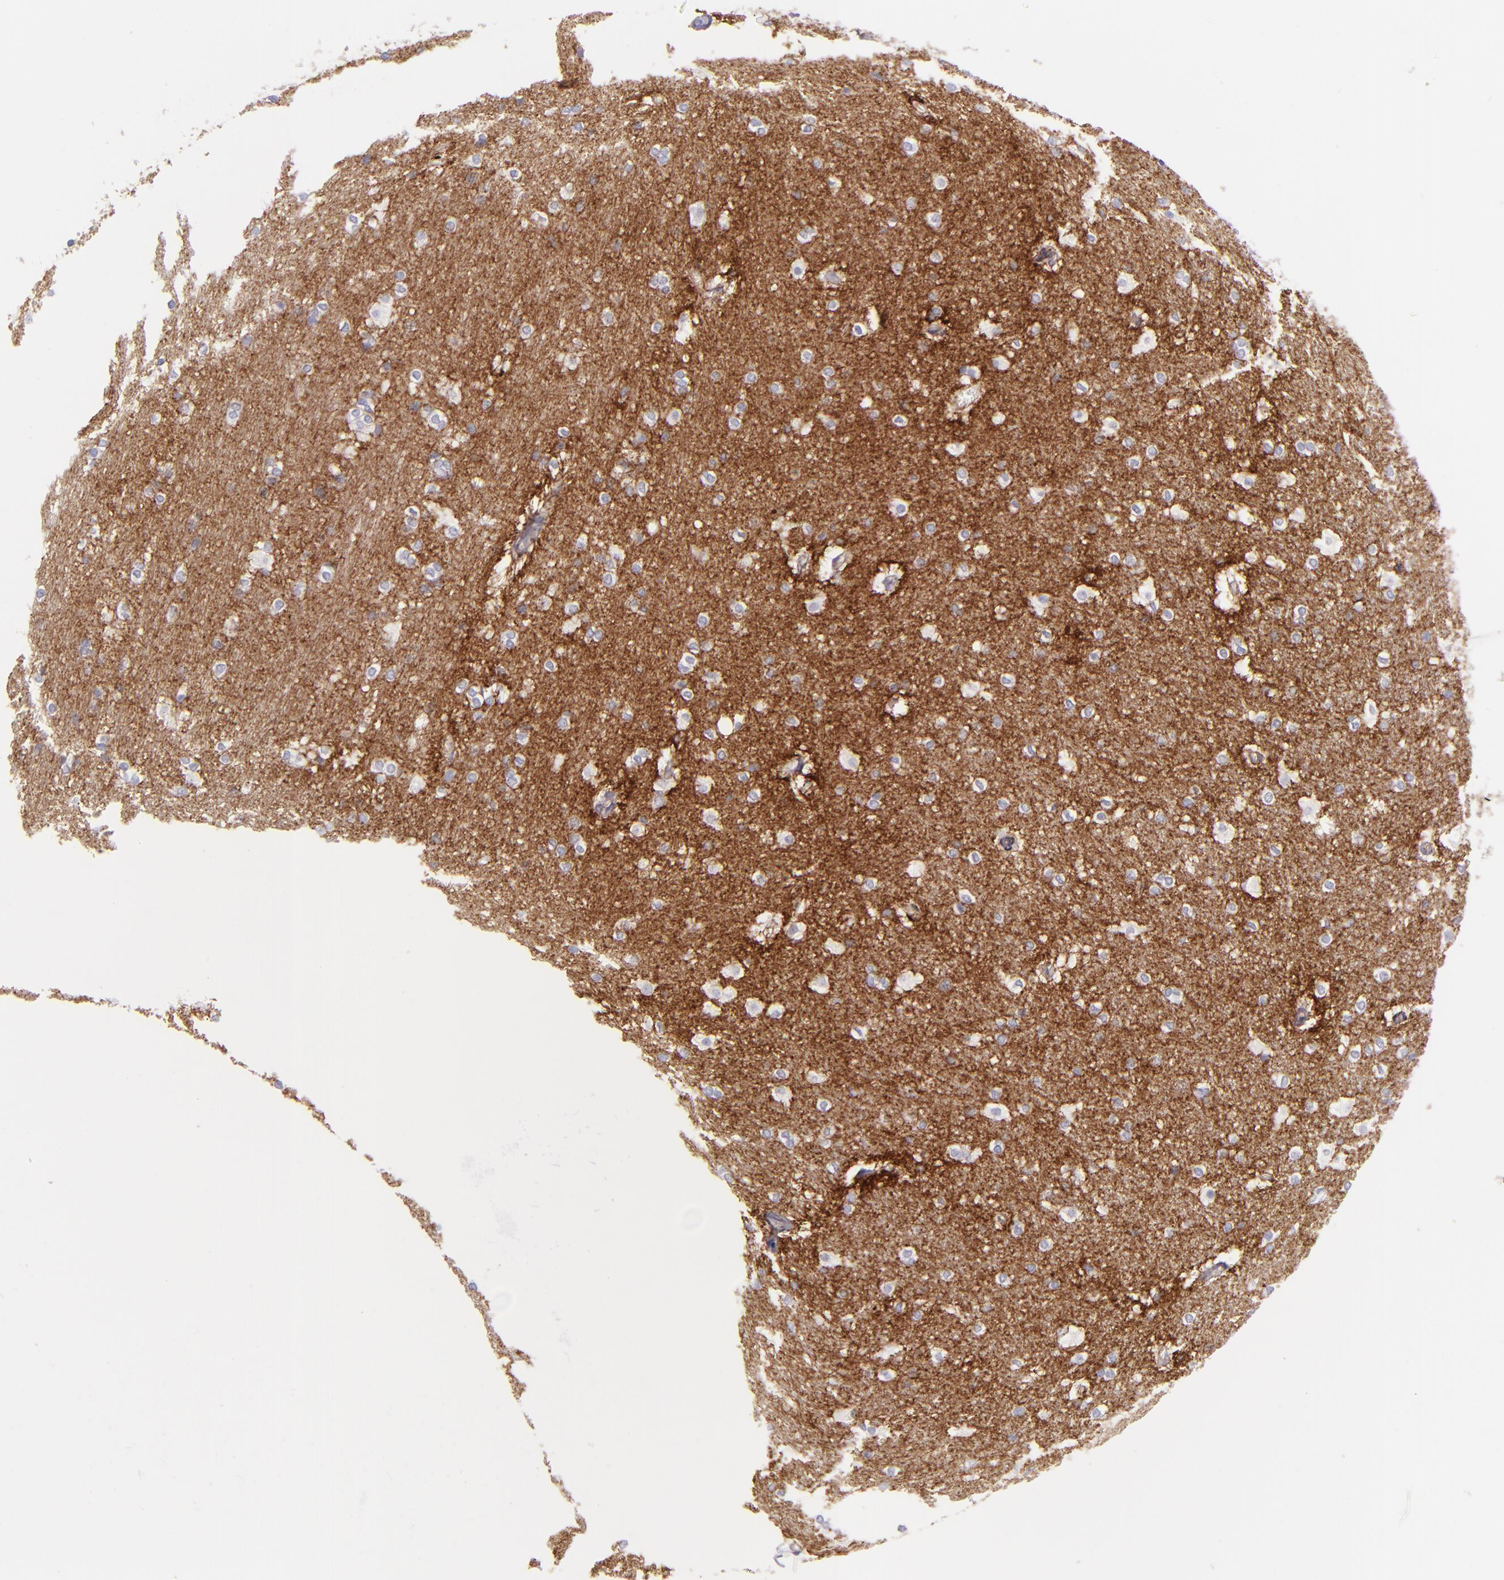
{"staining": {"intensity": "negative", "quantity": "none", "location": "none"}, "tissue": "hippocampus", "cell_type": "Glial cells", "image_type": "normal", "snomed": [{"axis": "morphology", "description": "Normal tissue, NOS"}, {"axis": "topography", "description": "Hippocampus"}], "caption": "Immunohistochemistry image of unremarkable hippocampus: human hippocampus stained with DAB (3,3'-diaminobenzidine) demonstrates no significant protein expression in glial cells. (Brightfield microscopy of DAB immunohistochemistry at high magnification).", "gene": "CD81", "patient": {"sex": "female", "age": 19}}